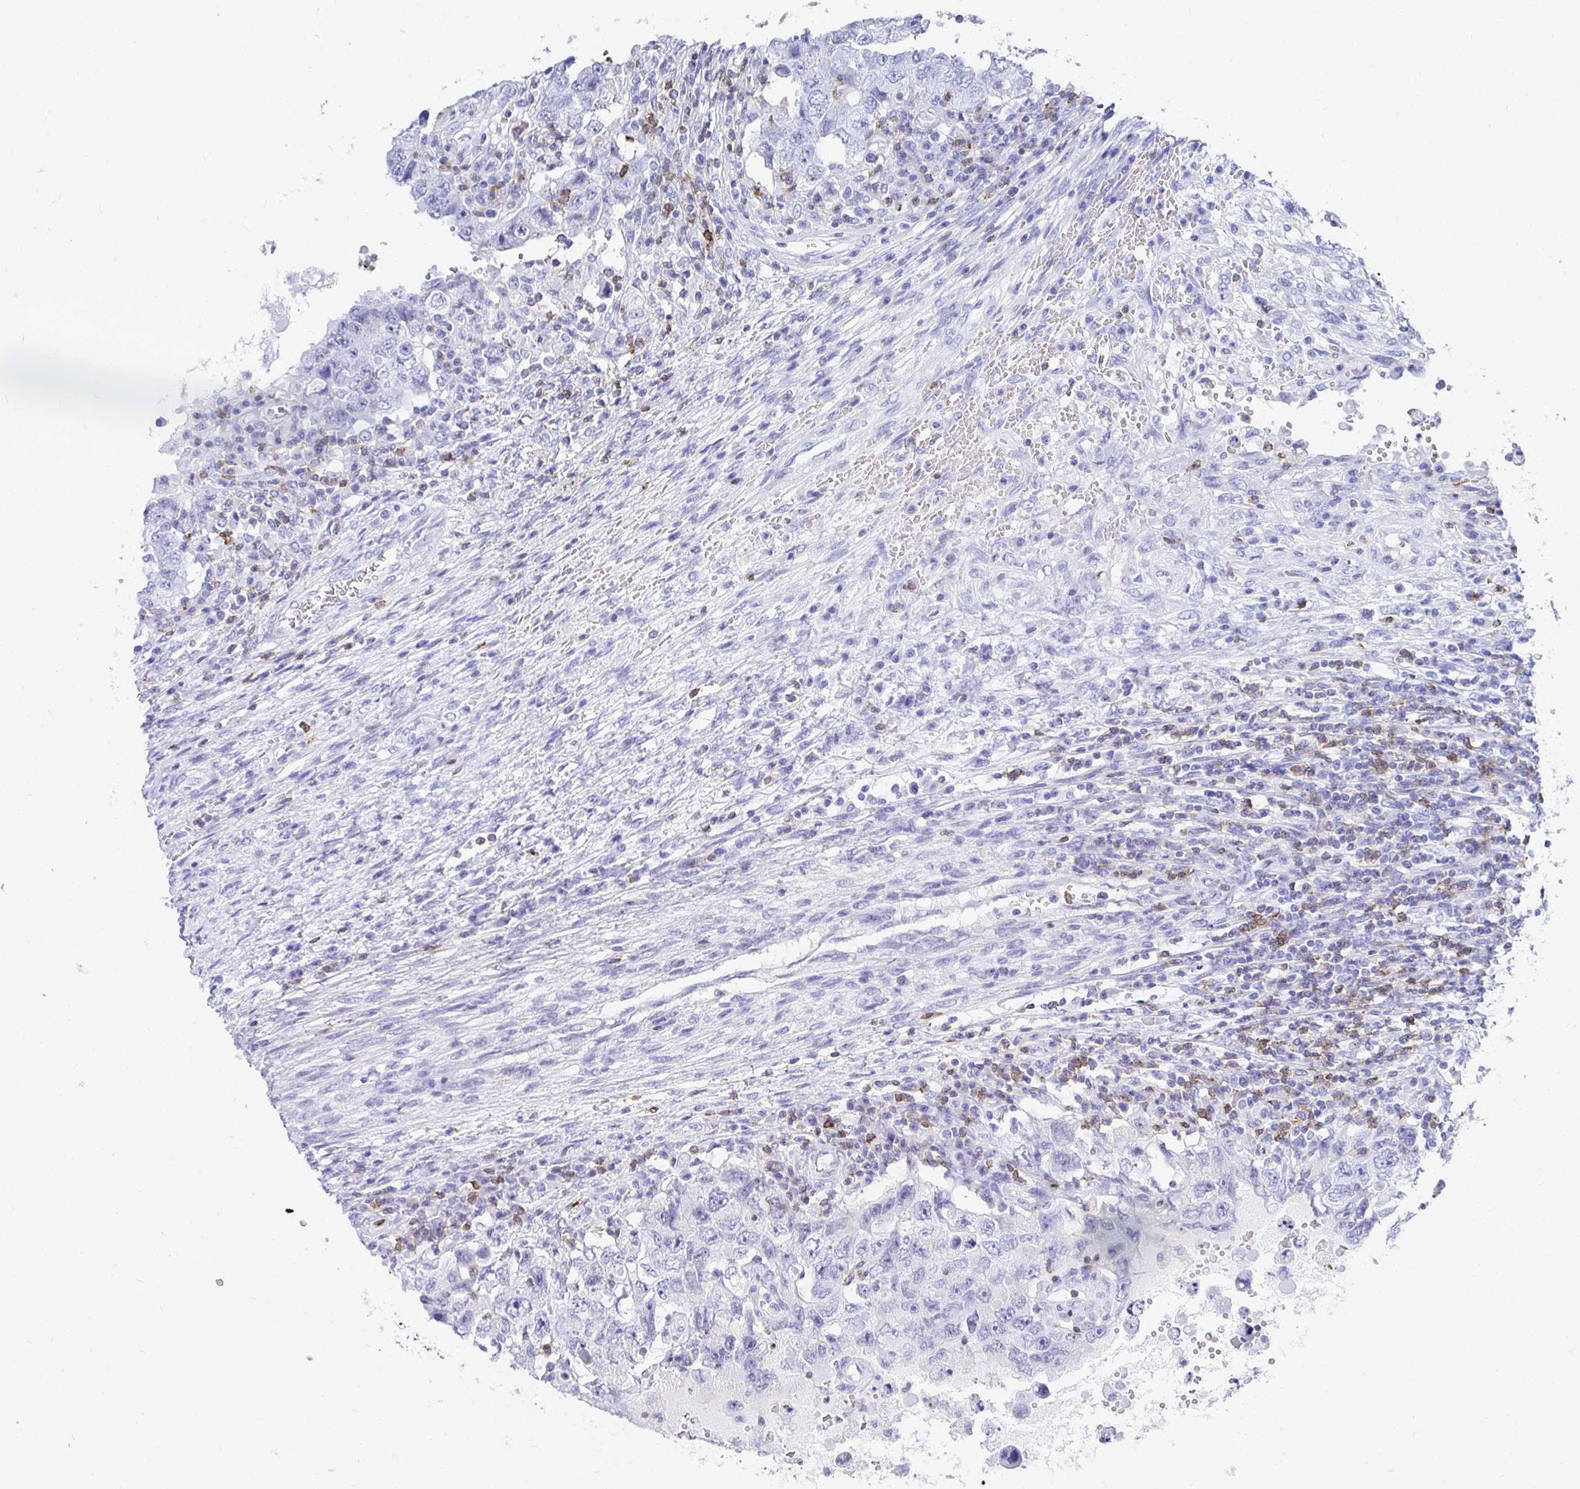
{"staining": {"intensity": "negative", "quantity": "none", "location": "none"}, "tissue": "testis cancer", "cell_type": "Tumor cells", "image_type": "cancer", "snomed": [{"axis": "morphology", "description": "Carcinoma, Embryonal, NOS"}, {"axis": "topography", "description": "Testis"}], "caption": "Immunohistochemistry (IHC) of human testis cancer demonstrates no positivity in tumor cells.", "gene": "CD7", "patient": {"sex": "male", "age": 26}}